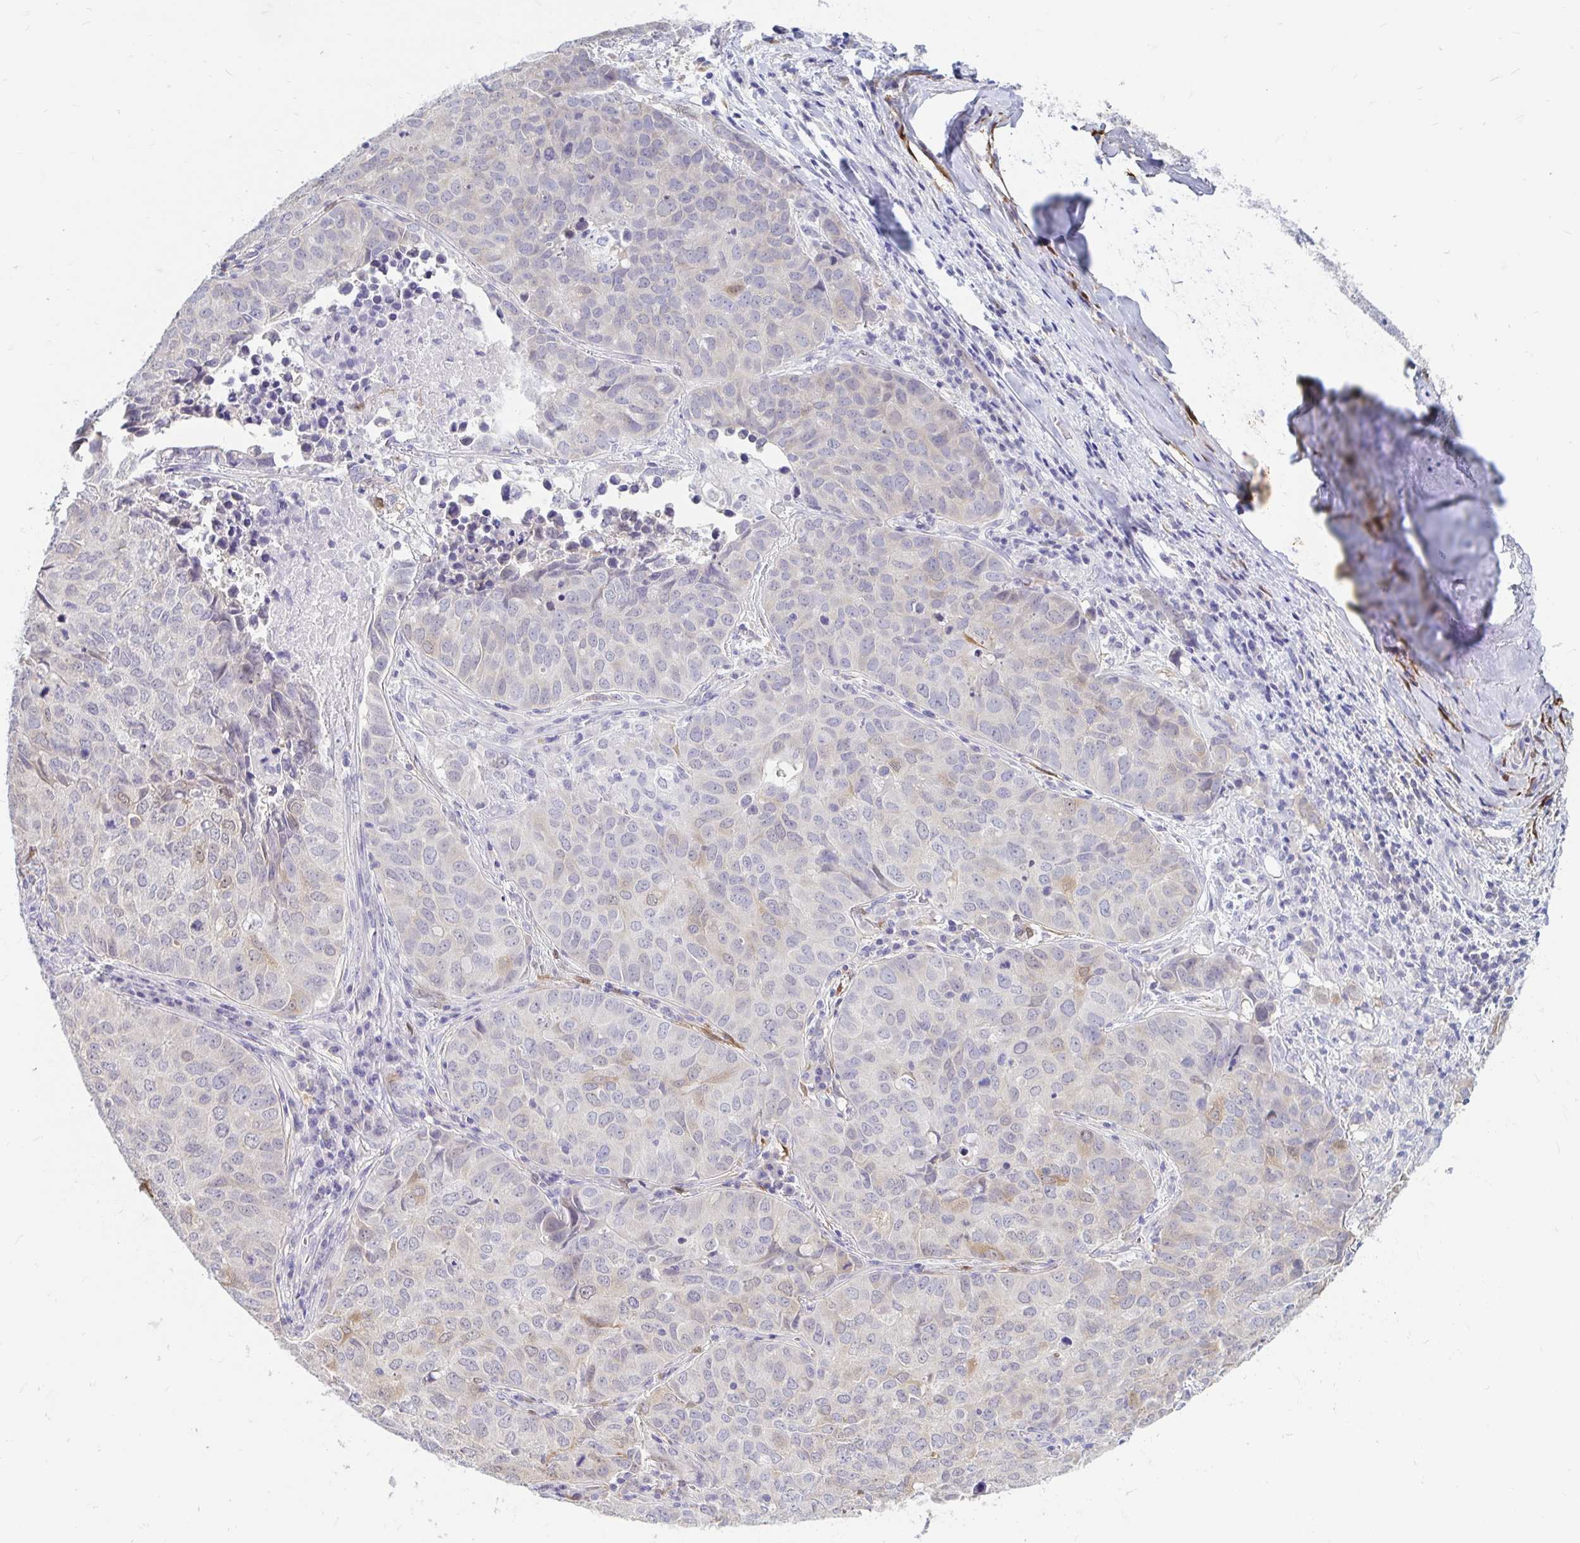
{"staining": {"intensity": "weak", "quantity": "<25%", "location": "cytoplasmic/membranous"}, "tissue": "lung cancer", "cell_type": "Tumor cells", "image_type": "cancer", "snomed": [{"axis": "morphology", "description": "Adenocarcinoma, NOS"}, {"axis": "topography", "description": "Lung"}], "caption": "This is an immunohistochemistry (IHC) histopathology image of human lung cancer (adenocarcinoma). There is no positivity in tumor cells.", "gene": "ADH1A", "patient": {"sex": "female", "age": 50}}